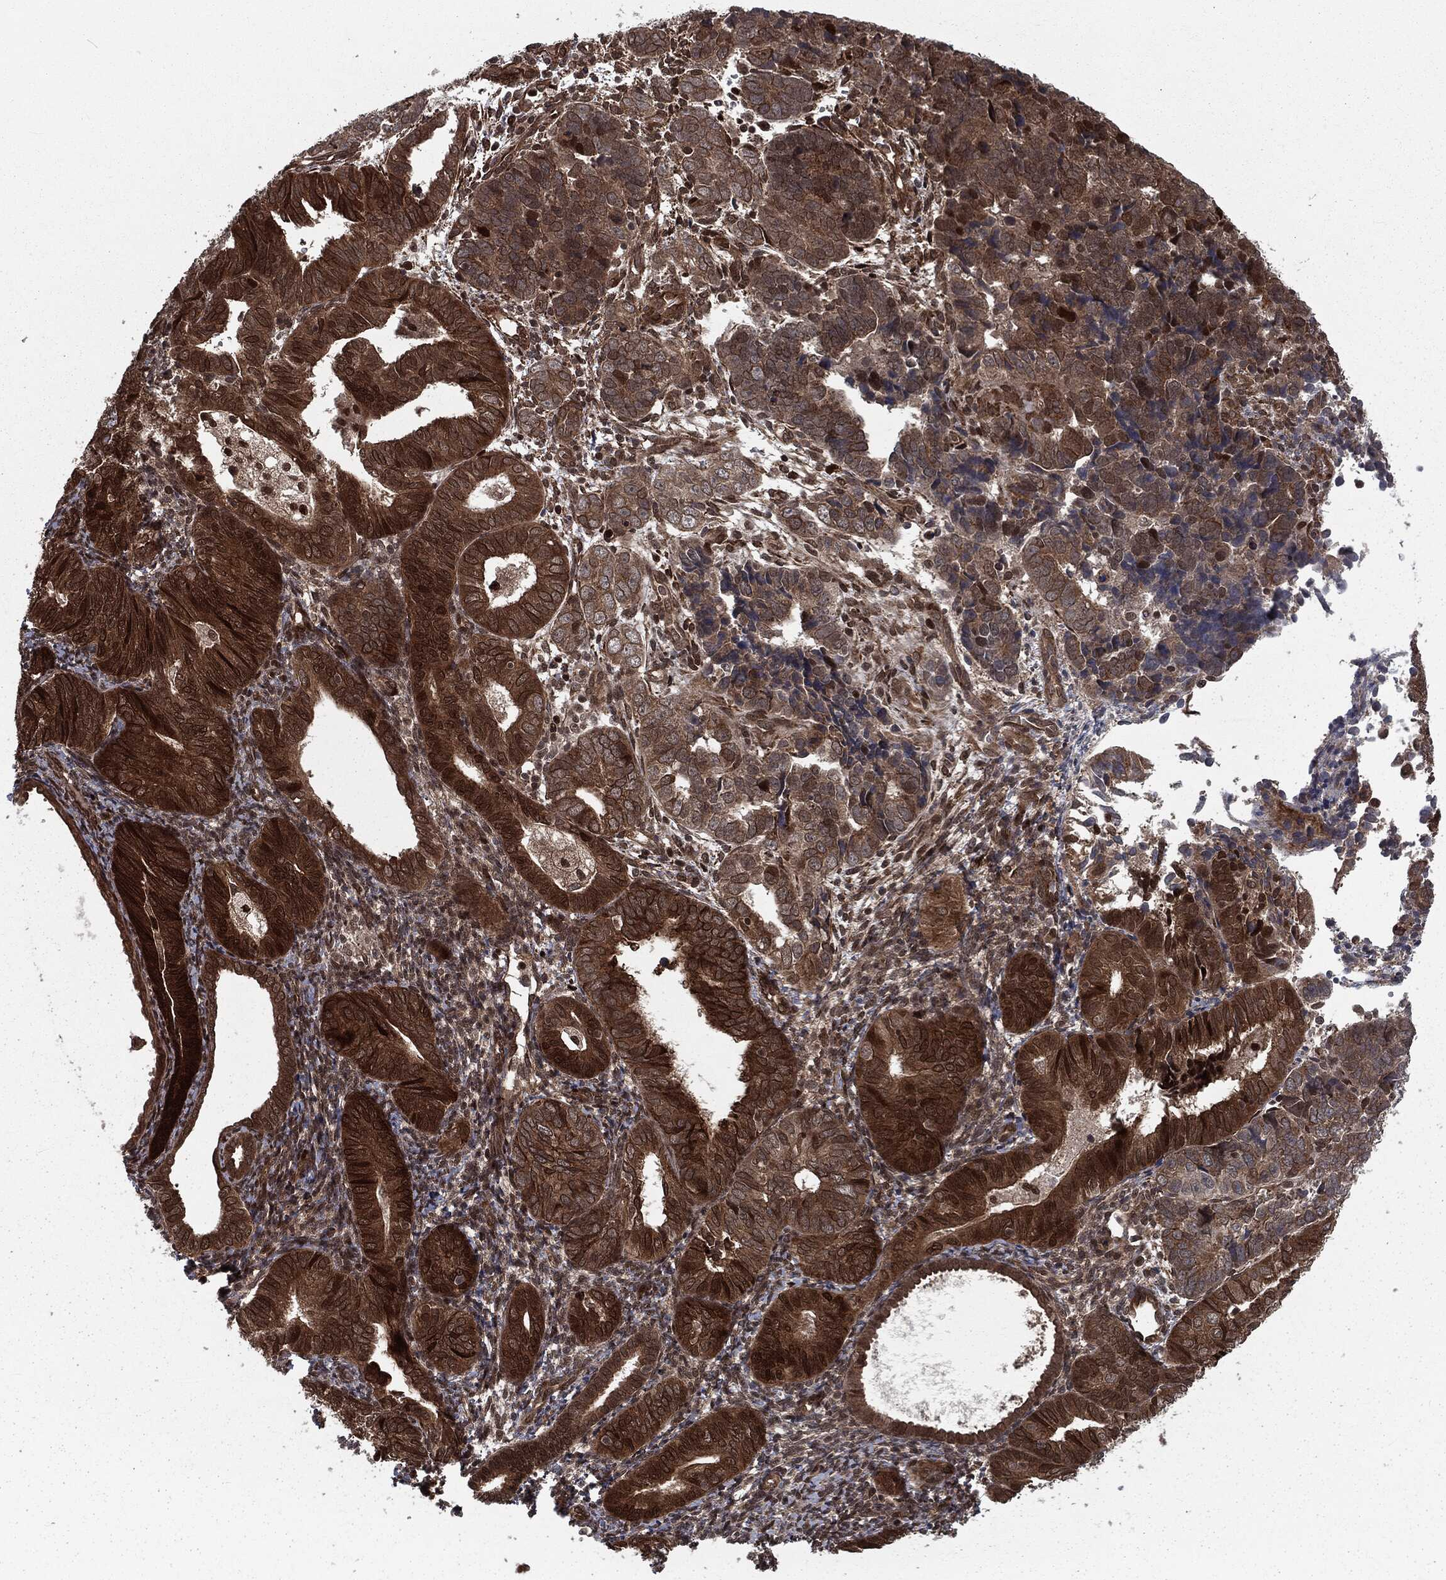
{"staining": {"intensity": "strong", "quantity": "25%-75%", "location": "cytoplasmic/membranous,nuclear"}, "tissue": "endometrial cancer", "cell_type": "Tumor cells", "image_type": "cancer", "snomed": [{"axis": "morphology", "description": "Adenocarcinoma, NOS"}, {"axis": "topography", "description": "Endometrium"}], "caption": "The immunohistochemical stain labels strong cytoplasmic/membranous and nuclear positivity in tumor cells of endometrial cancer tissue.", "gene": "RANBP9", "patient": {"sex": "female", "age": 82}}